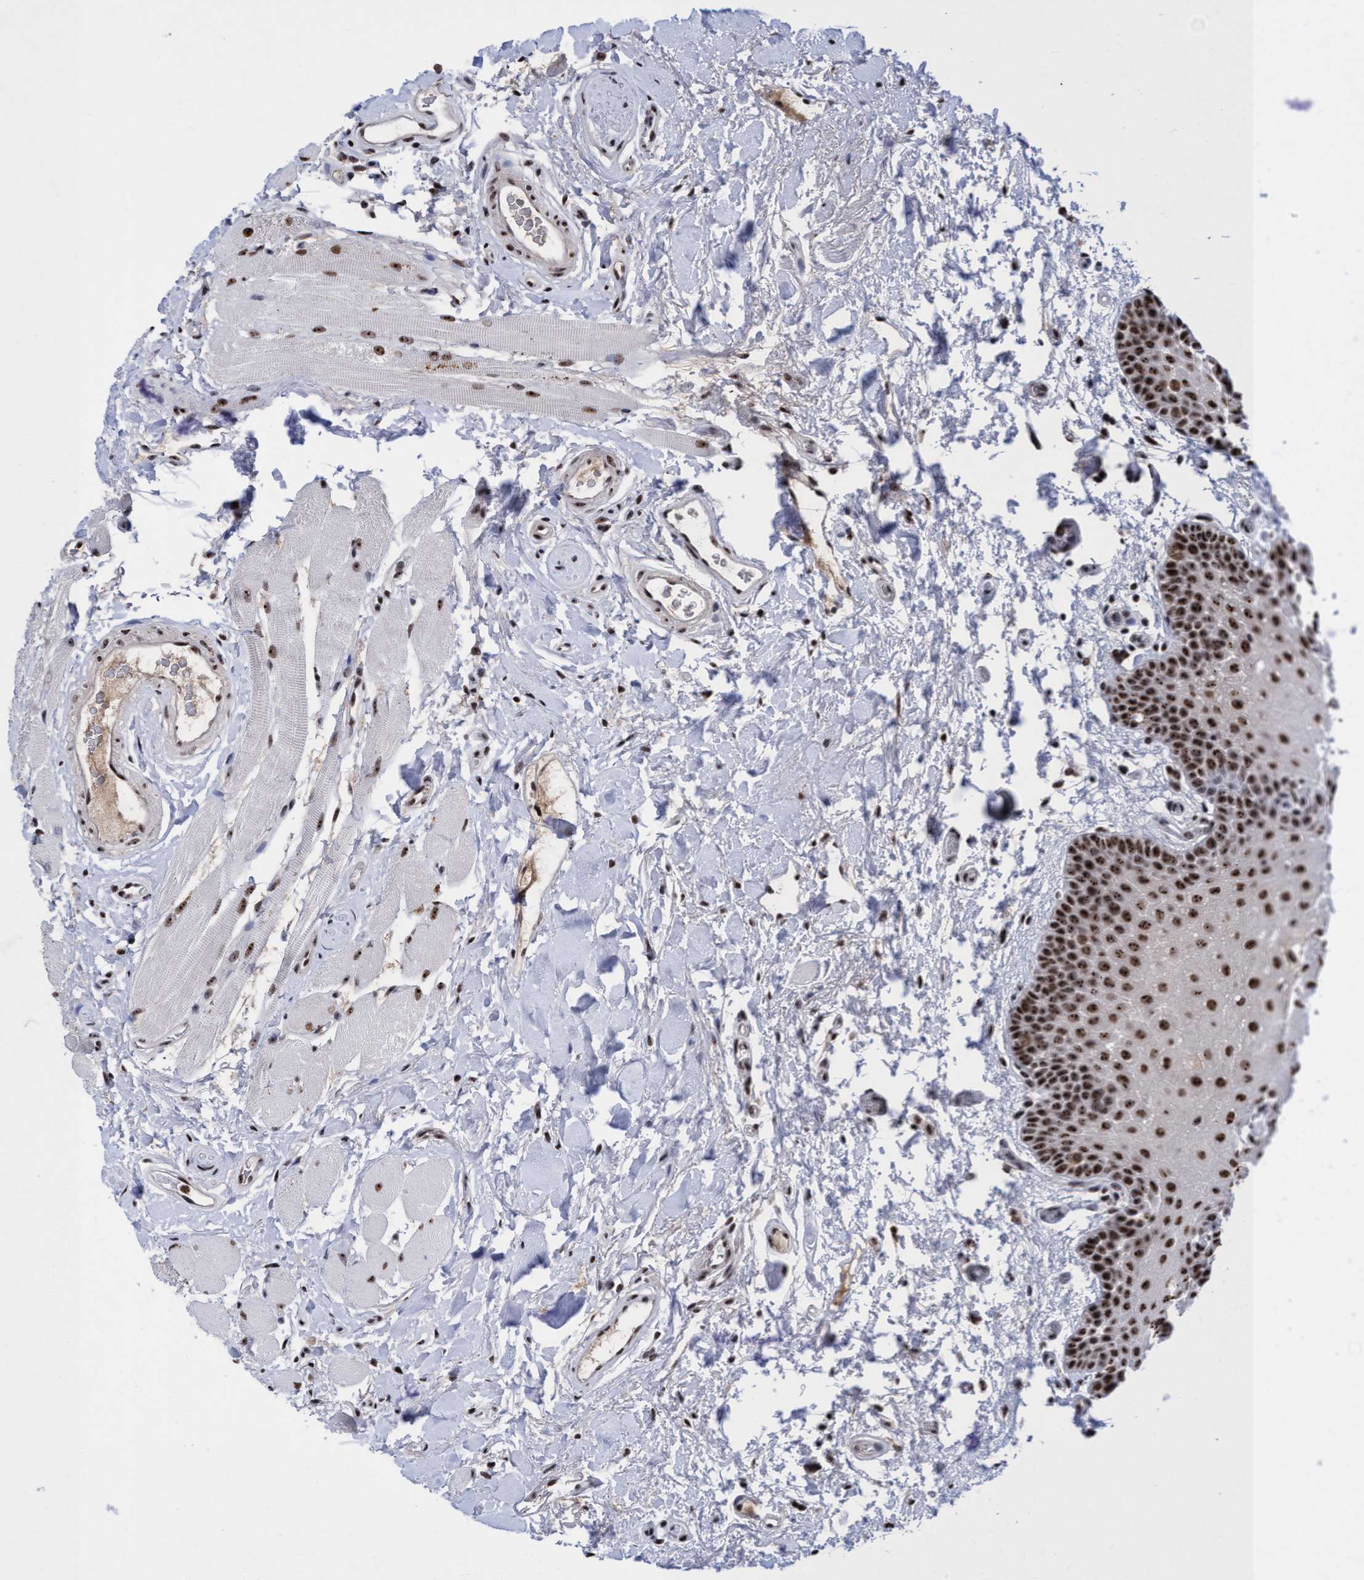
{"staining": {"intensity": "strong", "quantity": ">75%", "location": "nuclear"}, "tissue": "oral mucosa", "cell_type": "Squamous epithelial cells", "image_type": "normal", "snomed": [{"axis": "morphology", "description": "Normal tissue, NOS"}, {"axis": "topography", "description": "Oral tissue"}], "caption": "This micrograph exhibits unremarkable oral mucosa stained with IHC to label a protein in brown. The nuclear of squamous epithelial cells show strong positivity for the protein. Nuclei are counter-stained blue.", "gene": "EFCAB10", "patient": {"sex": "male", "age": 62}}